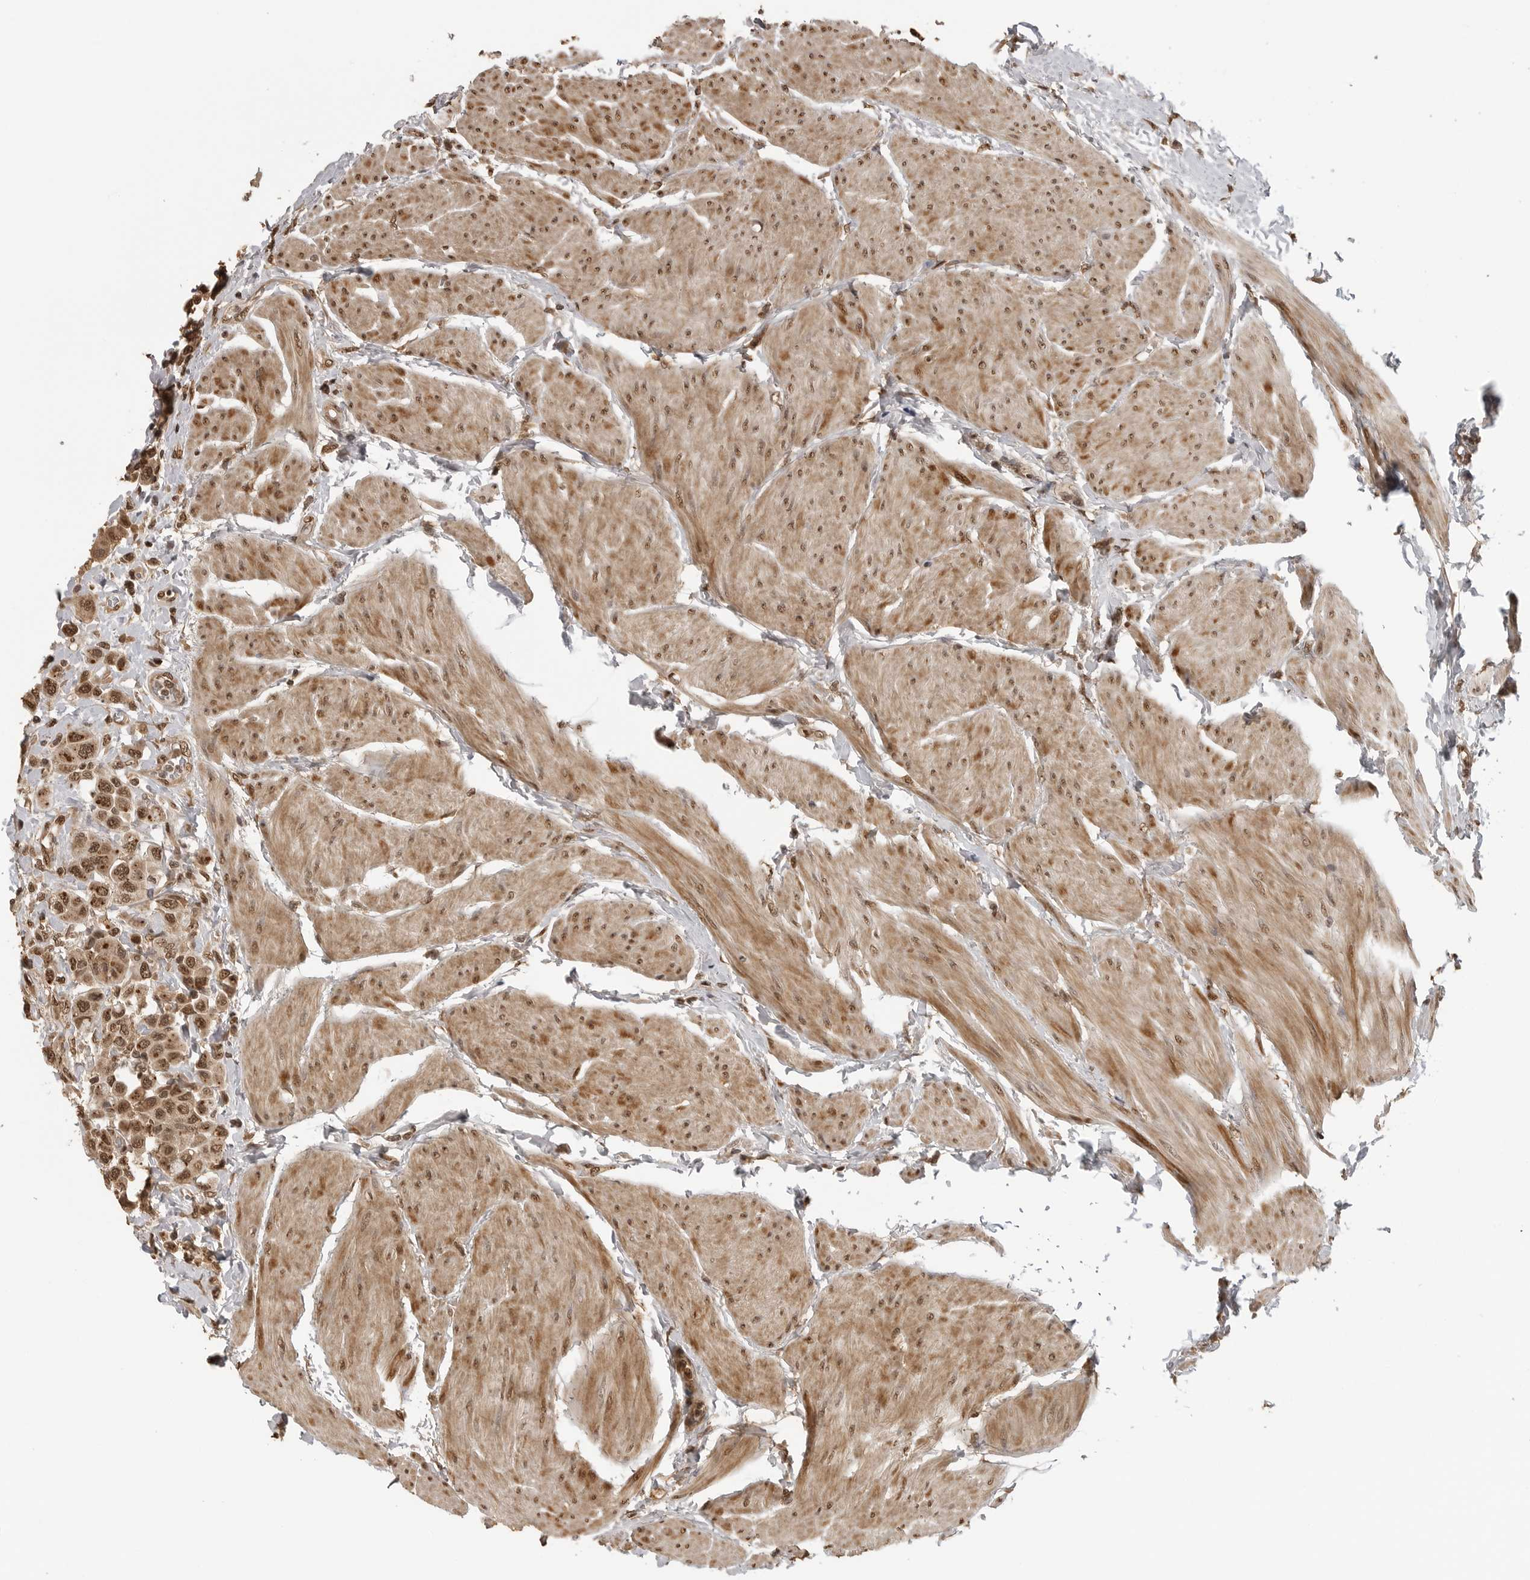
{"staining": {"intensity": "moderate", "quantity": ">75%", "location": "nuclear"}, "tissue": "urothelial cancer", "cell_type": "Tumor cells", "image_type": "cancer", "snomed": [{"axis": "morphology", "description": "Urothelial carcinoma, High grade"}, {"axis": "topography", "description": "Urinary bladder"}], "caption": "IHC micrograph of human urothelial carcinoma (high-grade) stained for a protein (brown), which shows medium levels of moderate nuclear expression in about >75% of tumor cells.", "gene": "CLOCK", "patient": {"sex": "male", "age": 50}}